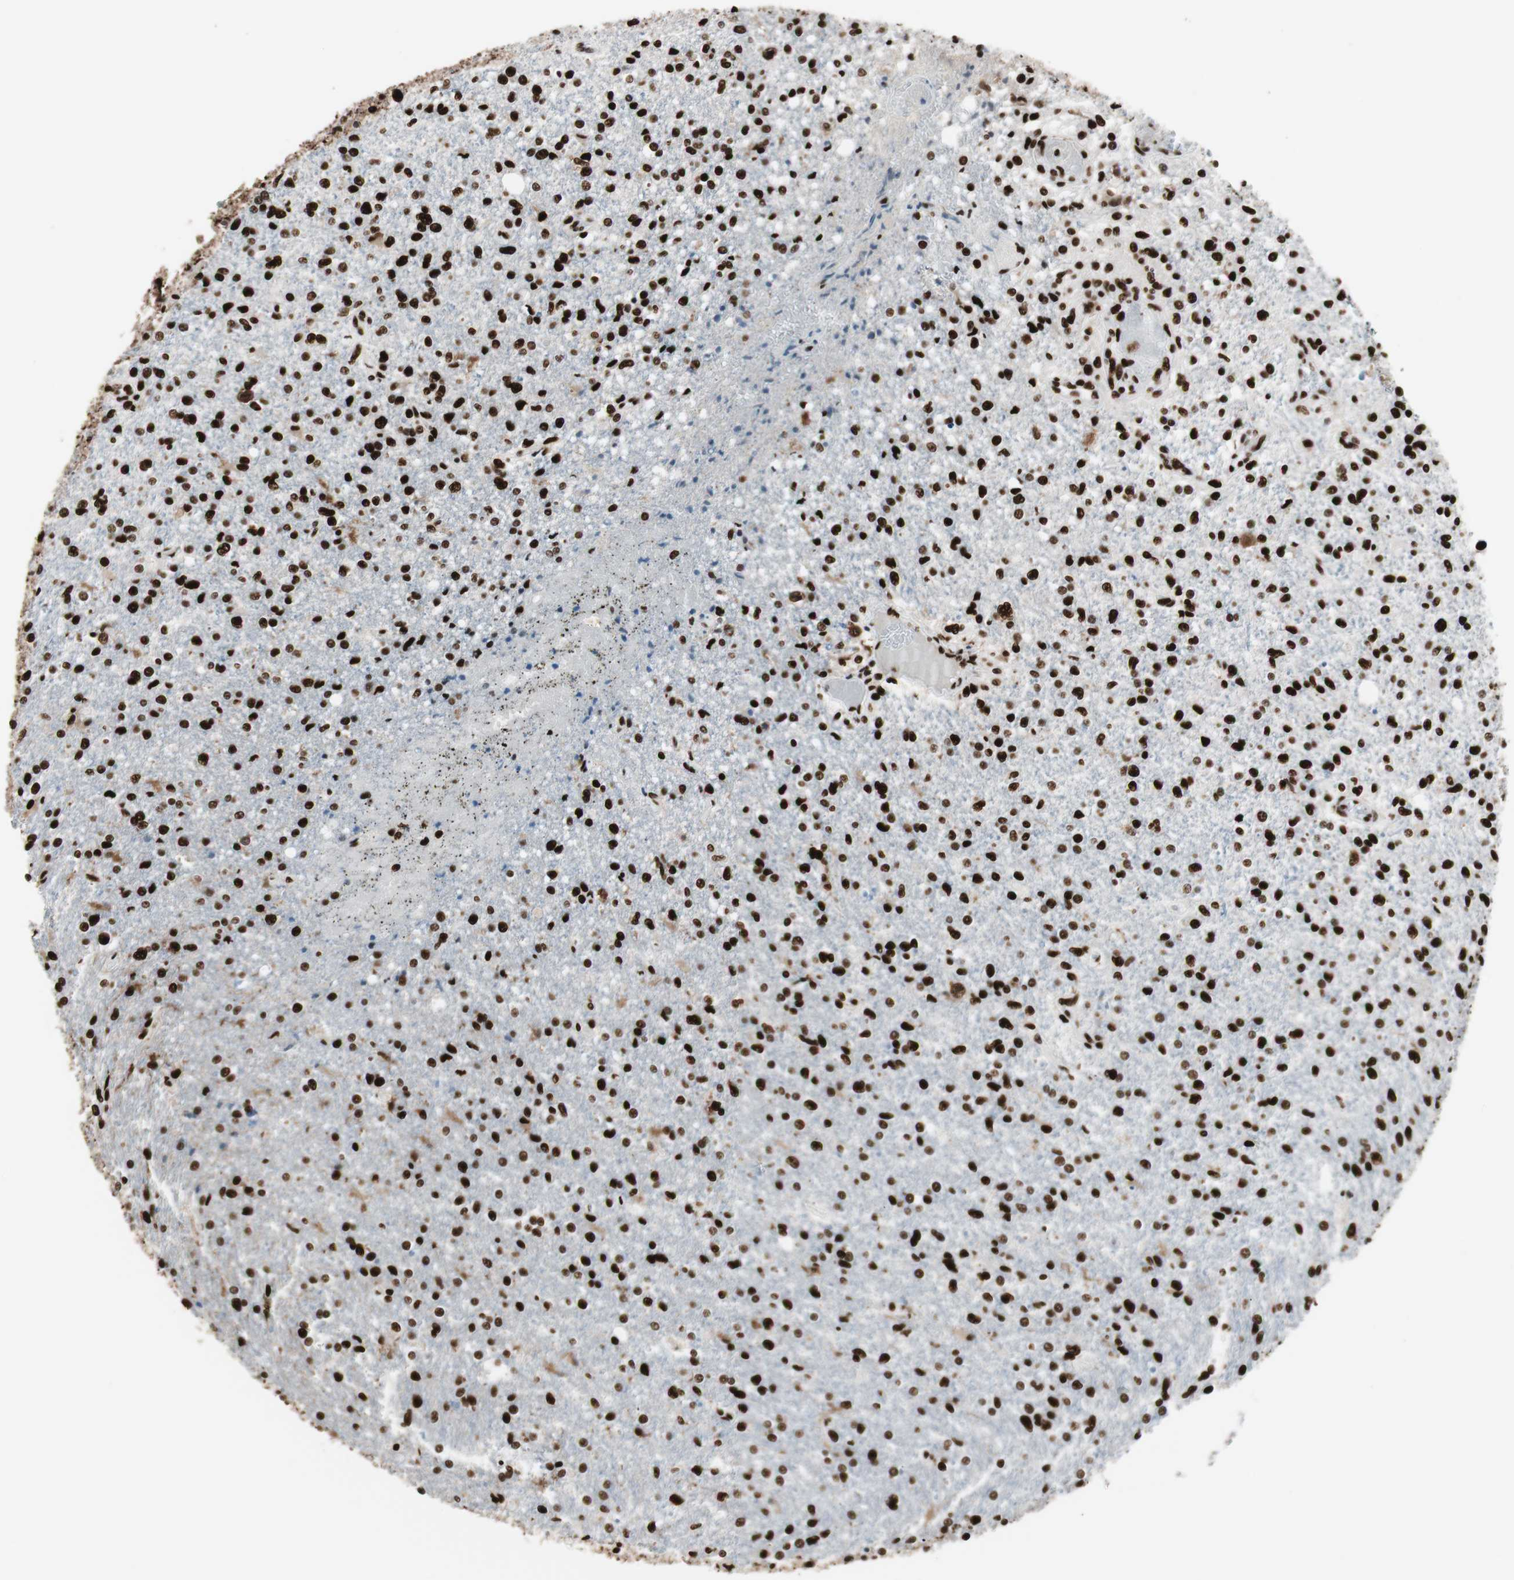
{"staining": {"intensity": "strong", "quantity": ">75%", "location": "nuclear"}, "tissue": "glioma", "cell_type": "Tumor cells", "image_type": "cancer", "snomed": [{"axis": "morphology", "description": "Glioma, malignant, High grade"}, {"axis": "topography", "description": "Cerebral cortex"}], "caption": "High-power microscopy captured an immunohistochemistry histopathology image of glioma, revealing strong nuclear positivity in about >75% of tumor cells. (Brightfield microscopy of DAB IHC at high magnification).", "gene": "PSME3", "patient": {"sex": "male", "age": 76}}